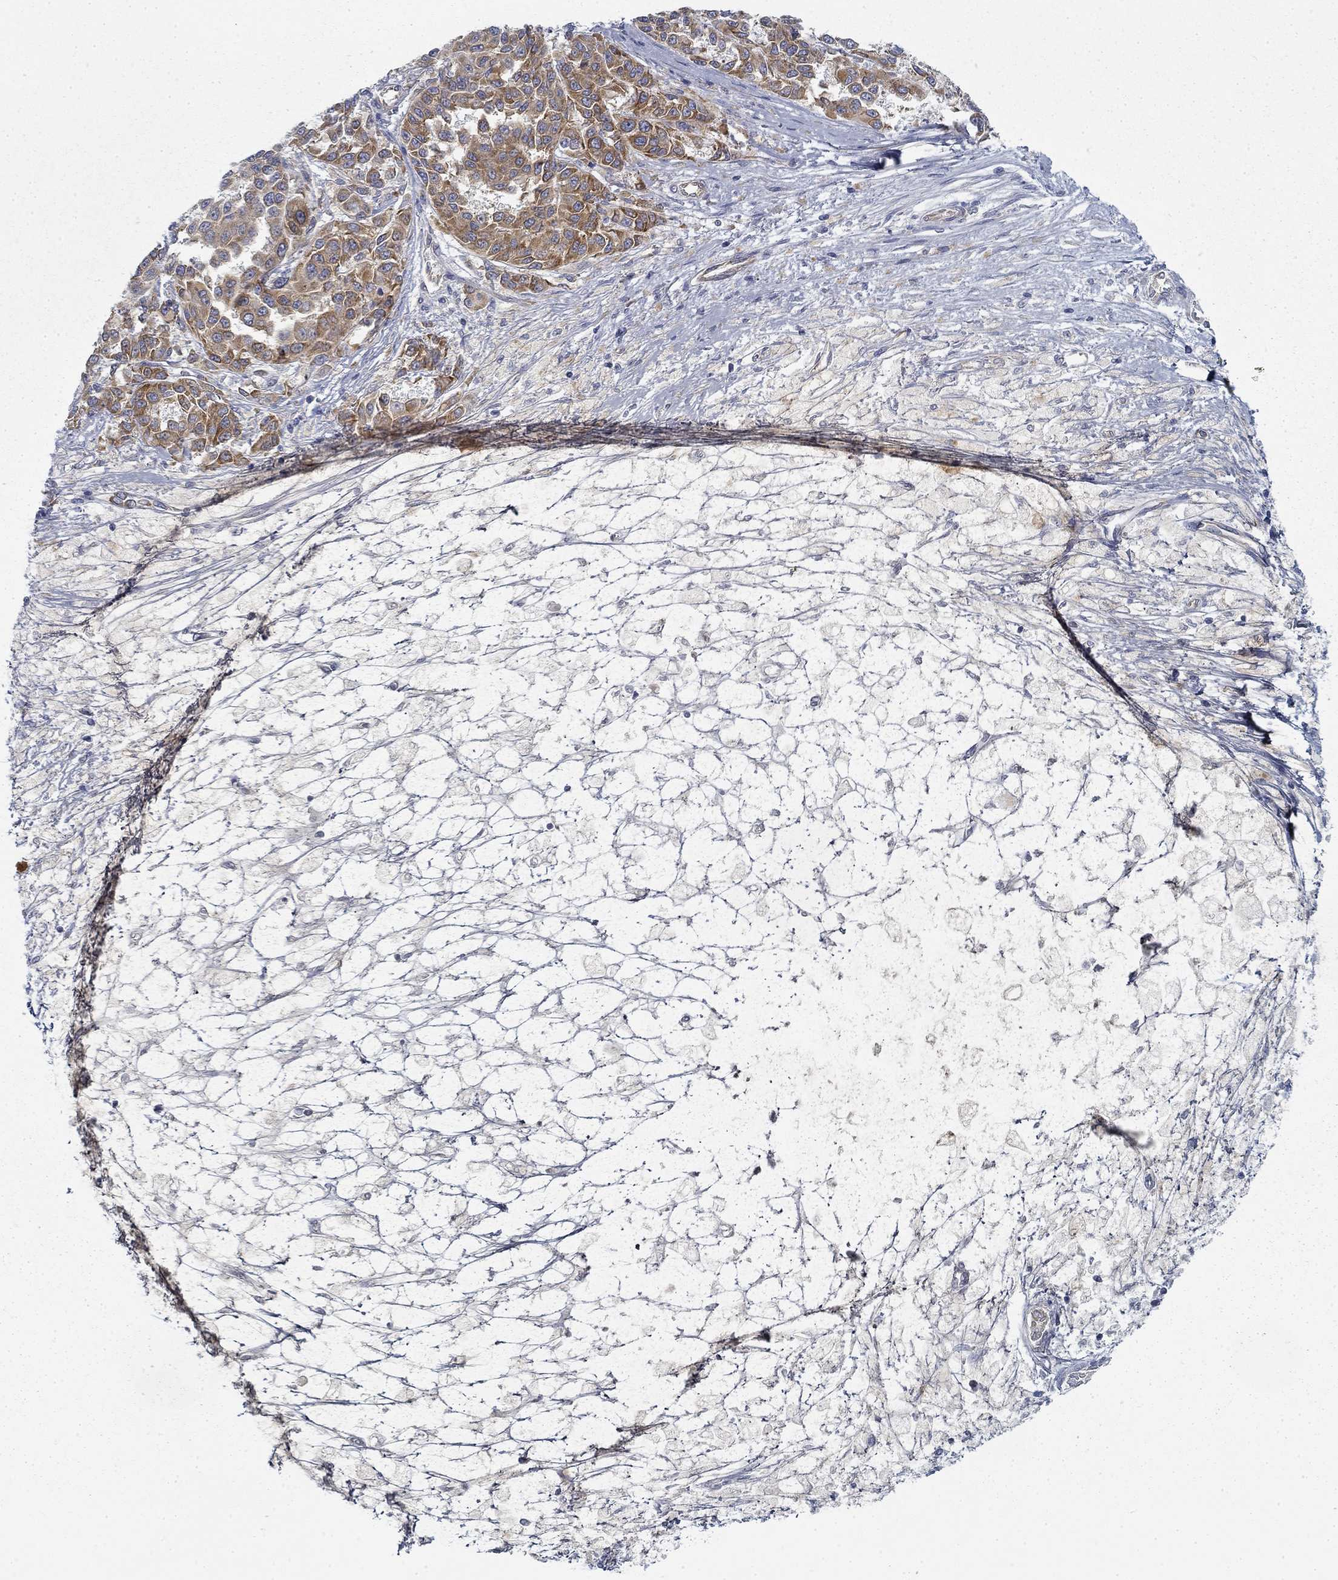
{"staining": {"intensity": "moderate", "quantity": "25%-75%", "location": "cytoplasmic/membranous"}, "tissue": "melanoma", "cell_type": "Tumor cells", "image_type": "cancer", "snomed": [{"axis": "morphology", "description": "Malignant melanoma, NOS"}, {"axis": "topography", "description": "Skin"}], "caption": "This image demonstrates immunohistochemistry (IHC) staining of human melanoma, with medium moderate cytoplasmic/membranous staining in approximately 25%-75% of tumor cells.", "gene": "FXR1", "patient": {"sex": "female", "age": 58}}